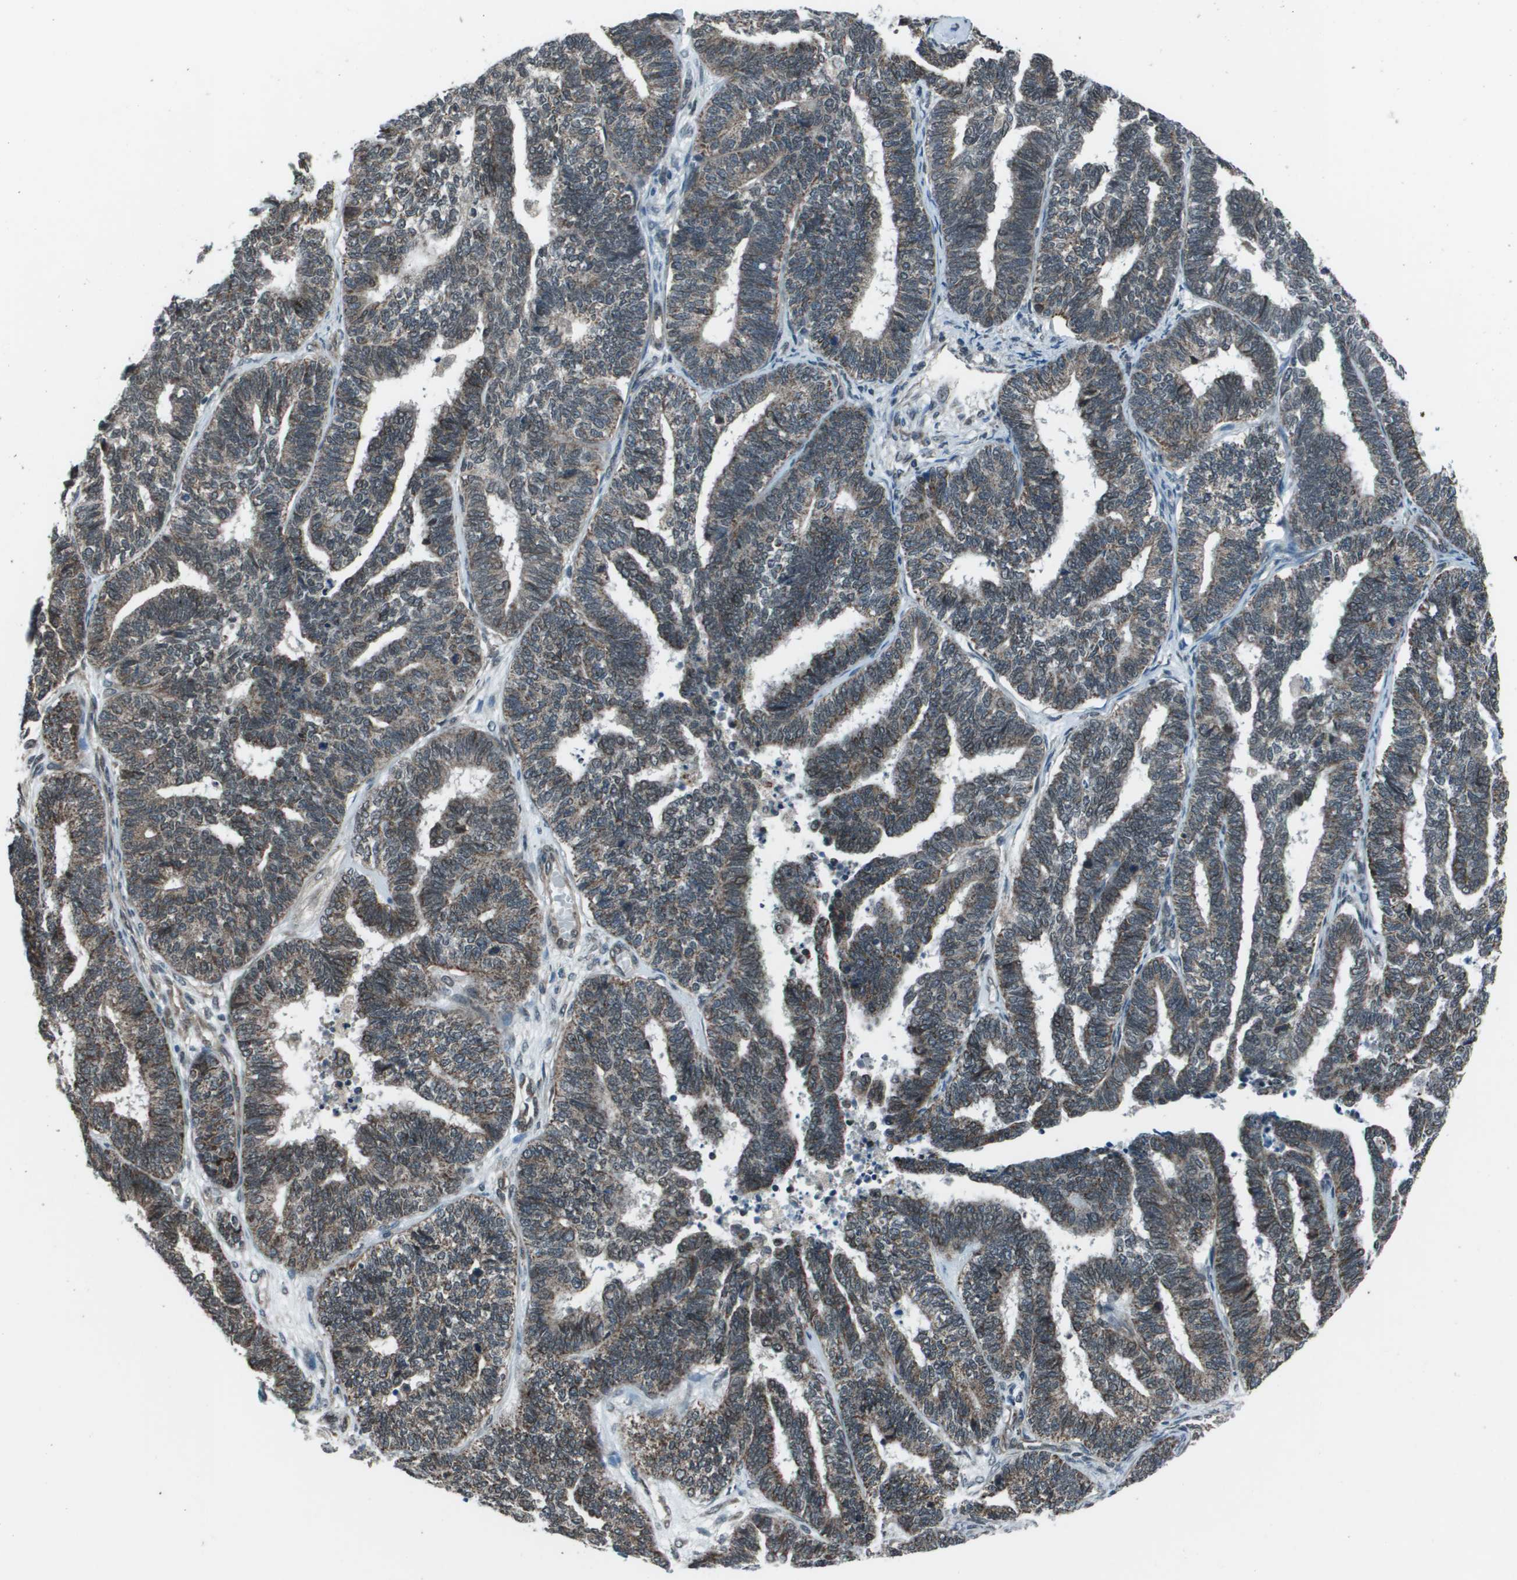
{"staining": {"intensity": "moderate", "quantity": "25%-75%", "location": "cytoplasmic/membranous"}, "tissue": "endometrial cancer", "cell_type": "Tumor cells", "image_type": "cancer", "snomed": [{"axis": "morphology", "description": "Adenocarcinoma, NOS"}, {"axis": "topography", "description": "Endometrium"}], "caption": "A histopathology image of endometrial cancer stained for a protein displays moderate cytoplasmic/membranous brown staining in tumor cells. The protein is stained brown, and the nuclei are stained in blue (DAB (3,3'-diaminobenzidine) IHC with brightfield microscopy, high magnification).", "gene": "PPFIA1", "patient": {"sex": "female", "age": 70}}